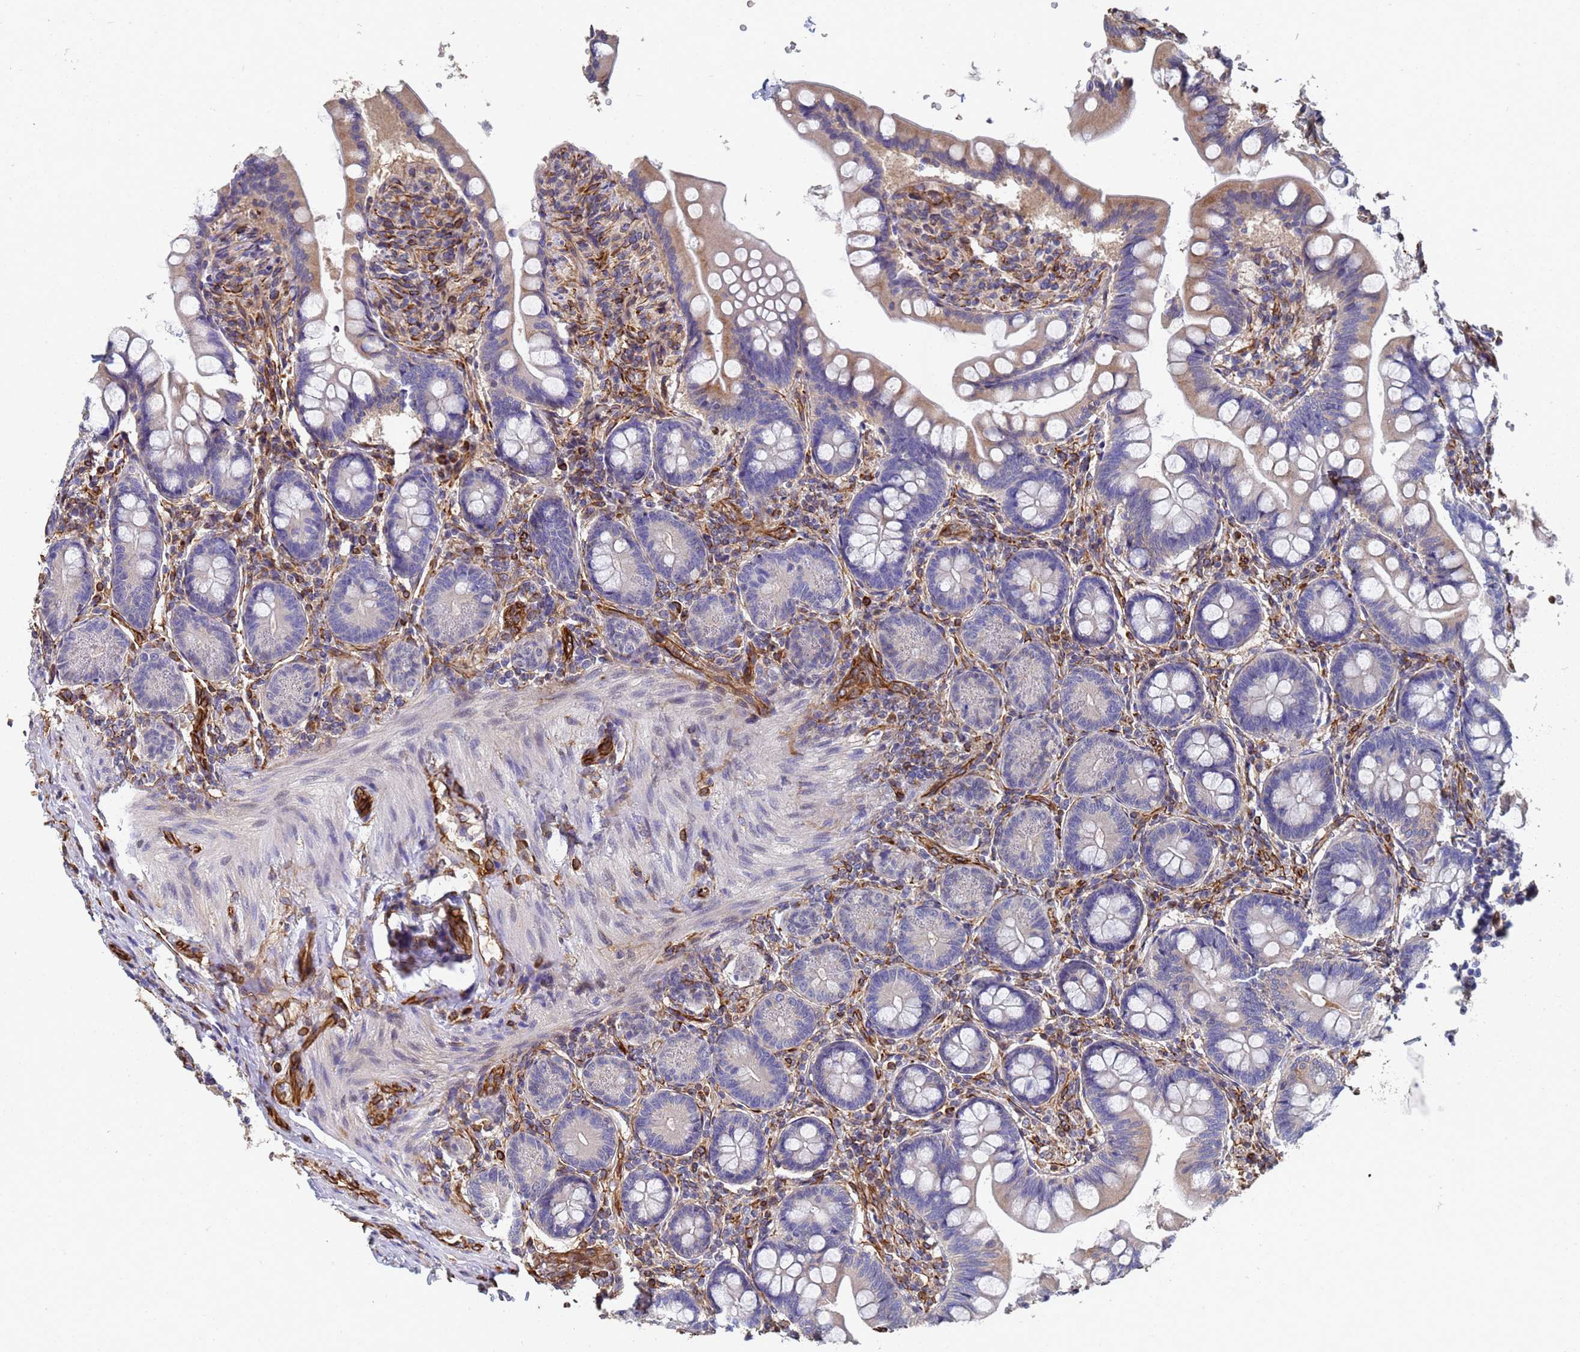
{"staining": {"intensity": "moderate", "quantity": "<25%", "location": "cytoplasmic/membranous"}, "tissue": "small intestine", "cell_type": "Glandular cells", "image_type": "normal", "snomed": [{"axis": "morphology", "description": "Normal tissue, NOS"}, {"axis": "topography", "description": "Small intestine"}], "caption": "Immunohistochemistry (IHC) of normal human small intestine demonstrates low levels of moderate cytoplasmic/membranous staining in about <25% of glandular cells.", "gene": "SYT13", "patient": {"sex": "male", "age": 7}}